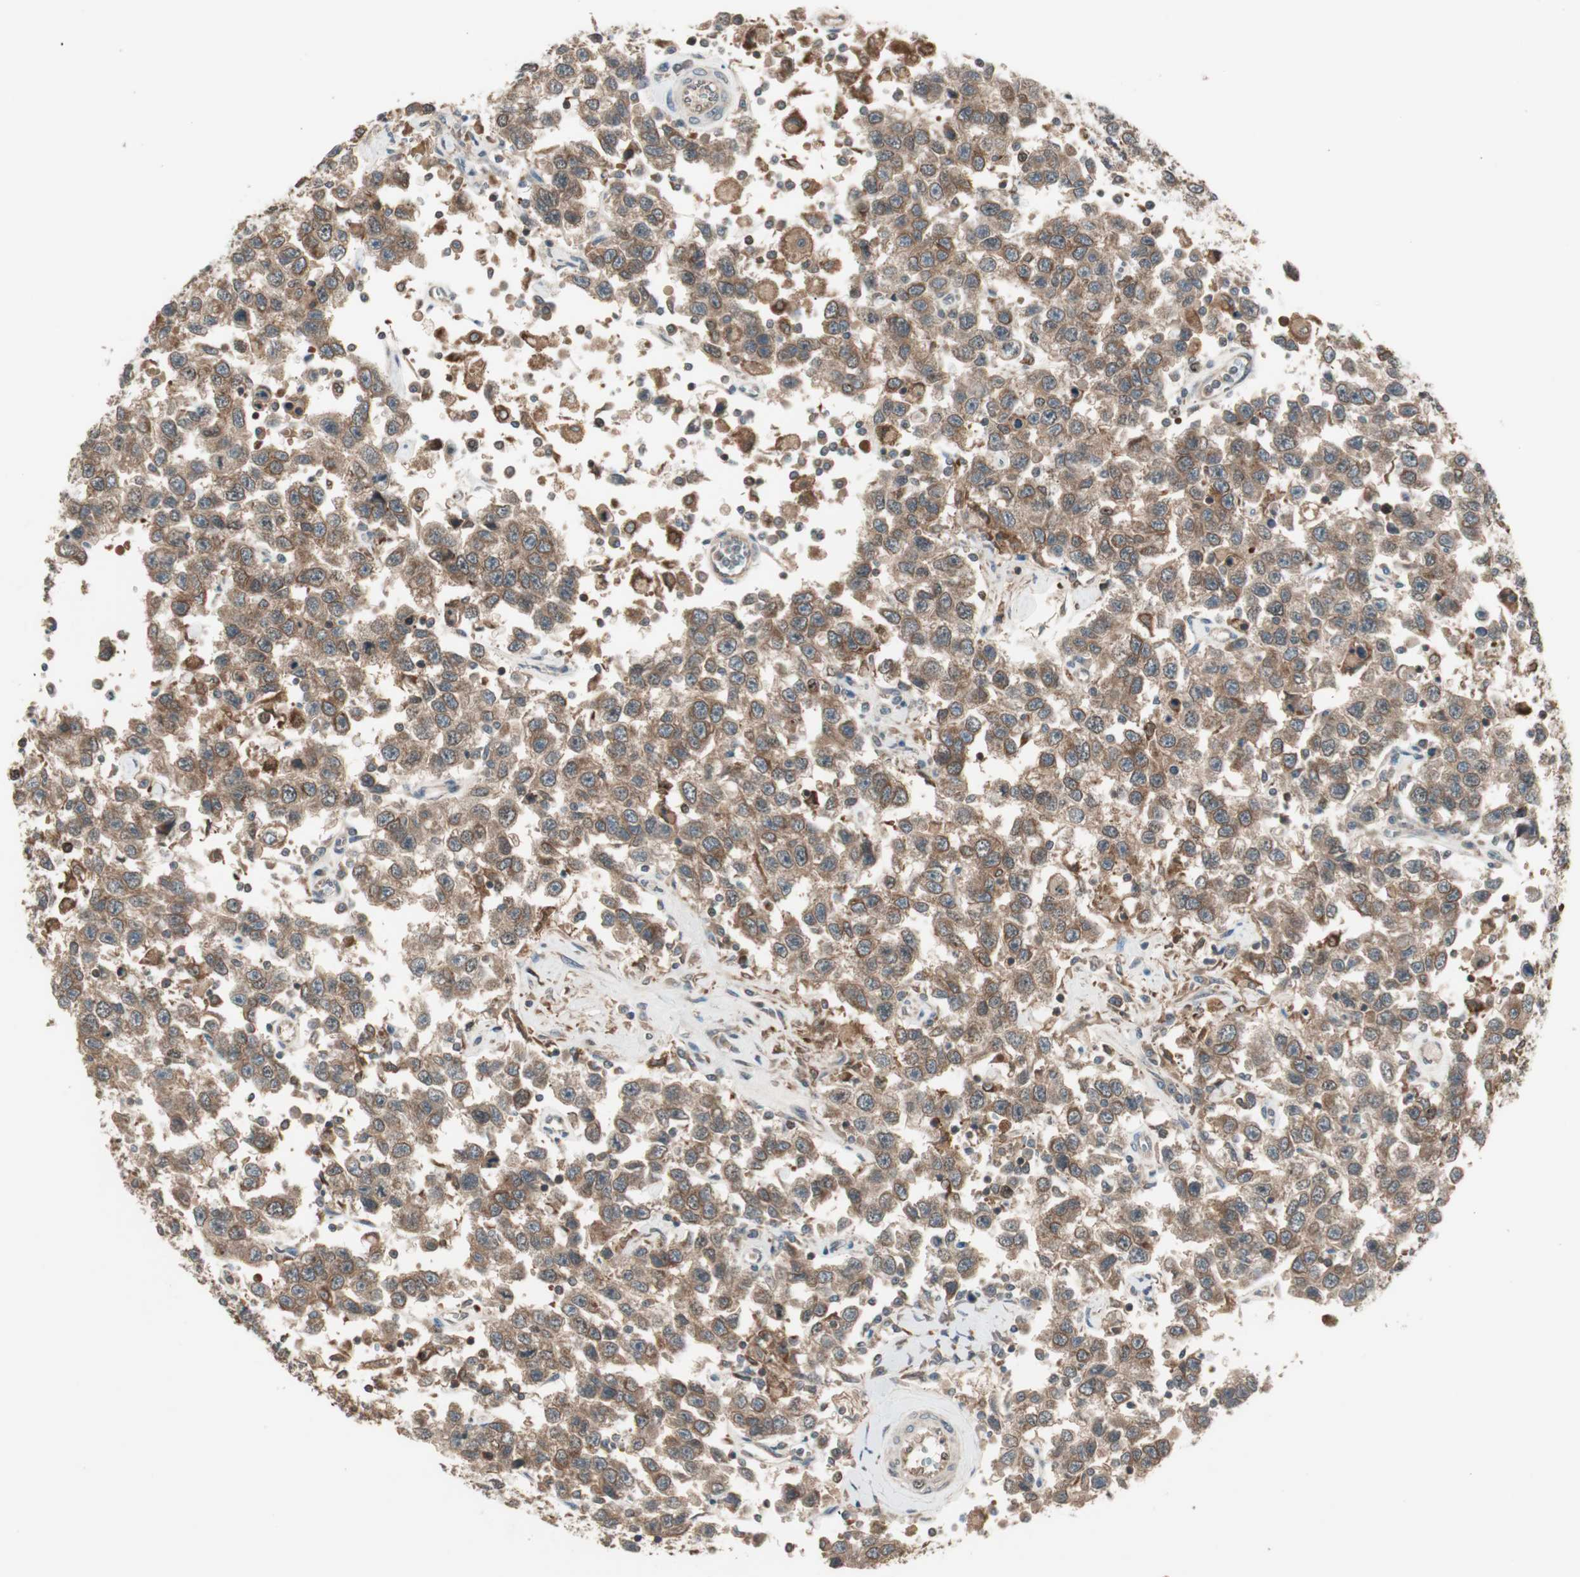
{"staining": {"intensity": "moderate", "quantity": ">75%", "location": "cytoplasmic/membranous"}, "tissue": "testis cancer", "cell_type": "Tumor cells", "image_type": "cancer", "snomed": [{"axis": "morphology", "description": "Seminoma, NOS"}, {"axis": "topography", "description": "Testis"}], "caption": "Protein analysis of testis cancer (seminoma) tissue reveals moderate cytoplasmic/membranous positivity in about >75% of tumor cells.", "gene": "ATP6AP2", "patient": {"sex": "male", "age": 41}}